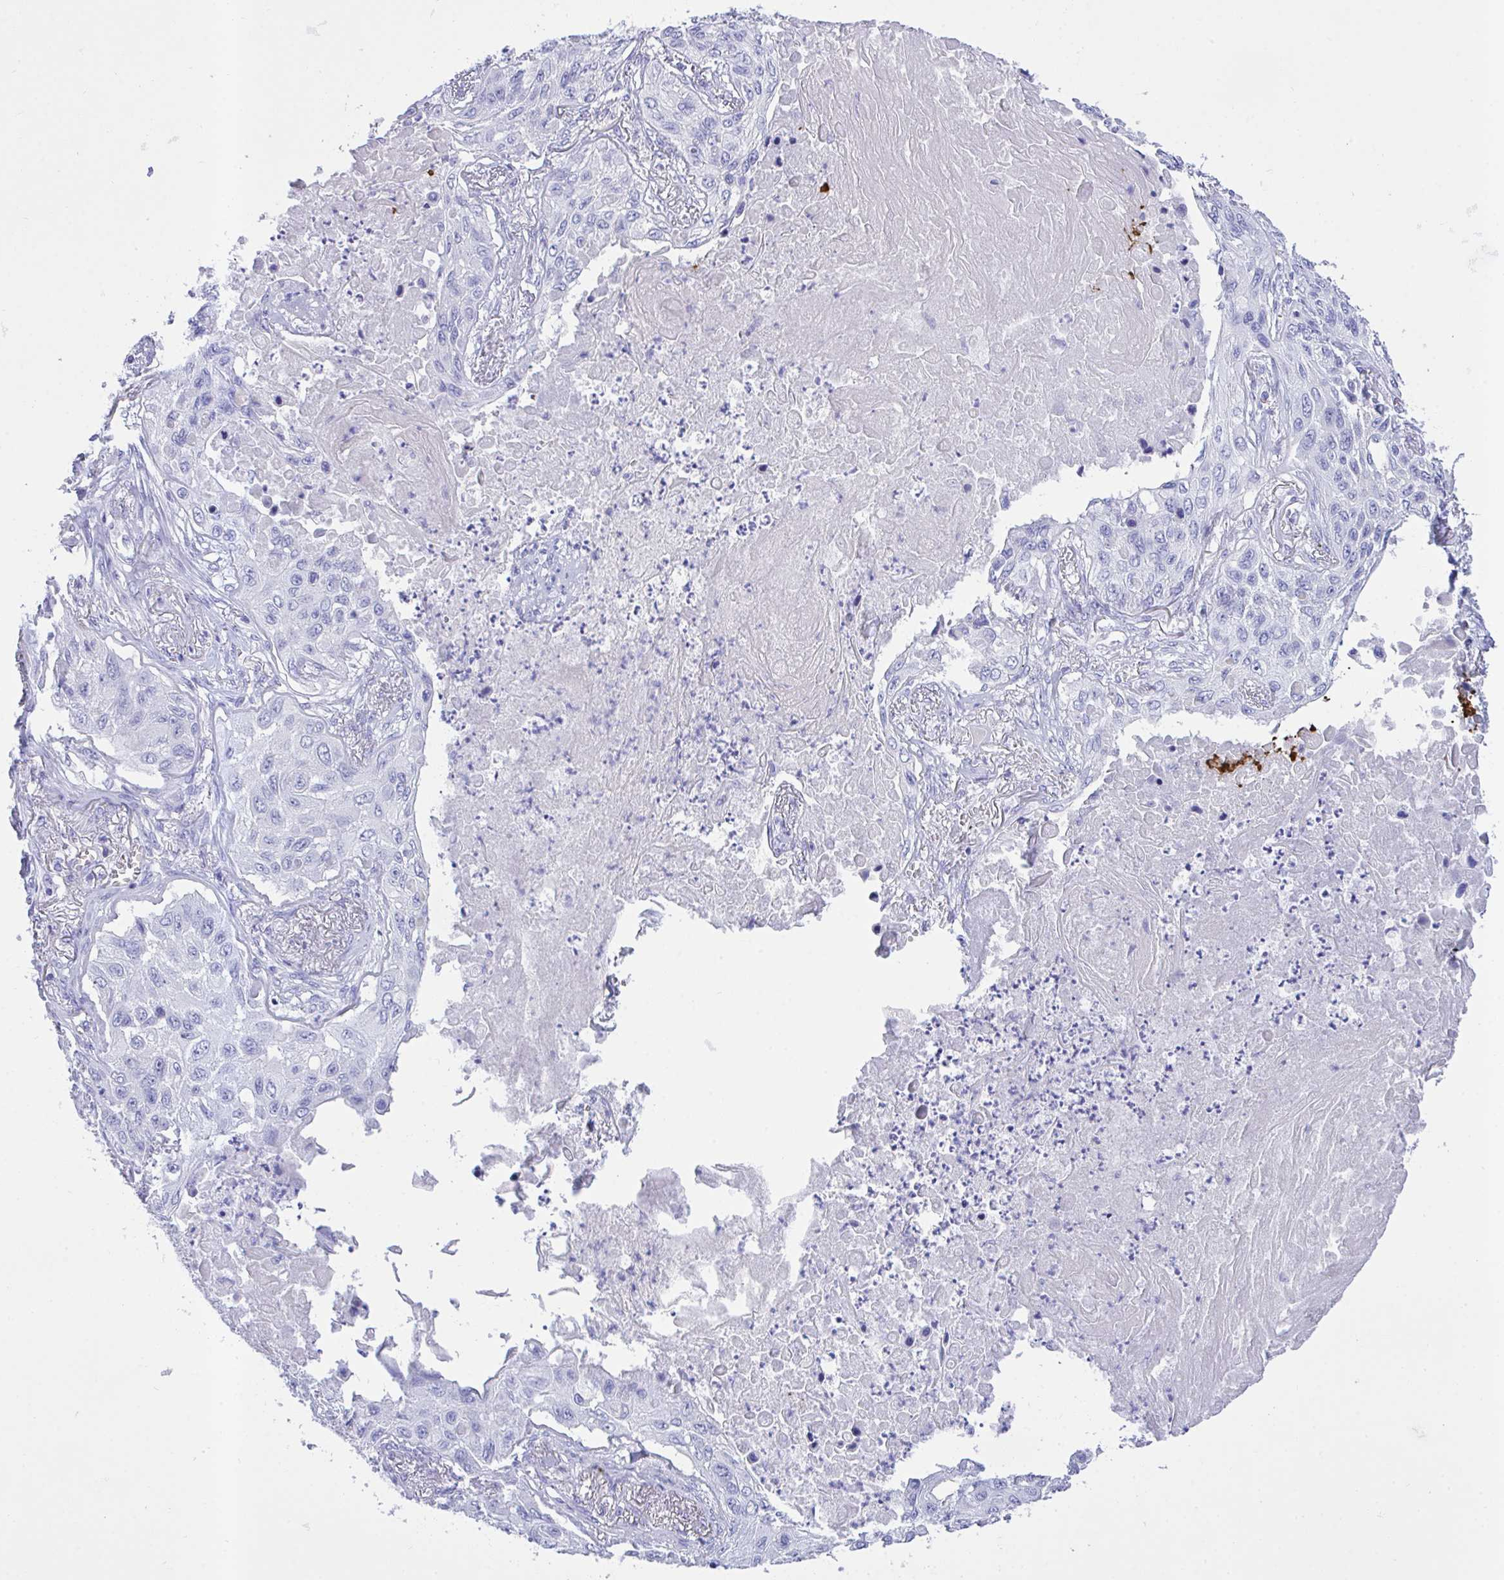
{"staining": {"intensity": "negative", "quantity": "none", "location": "none"}, "tissue": "lung cancer", "cell_type": "Tumor cells", "image_type": "cancer", "snomed": [{"axis": "morphology", "description": "Squamous cell carcinoma, NOS"}, {"axis": "topography", "description": "Lung"}], "caption": "Squamous cell carcinoma (lung) stained for a protein using immunohistochemistry demonstrates no expression tumor cells.", "gene": "AKR1D1", "patient": {"sex": "male", "age": 75}}